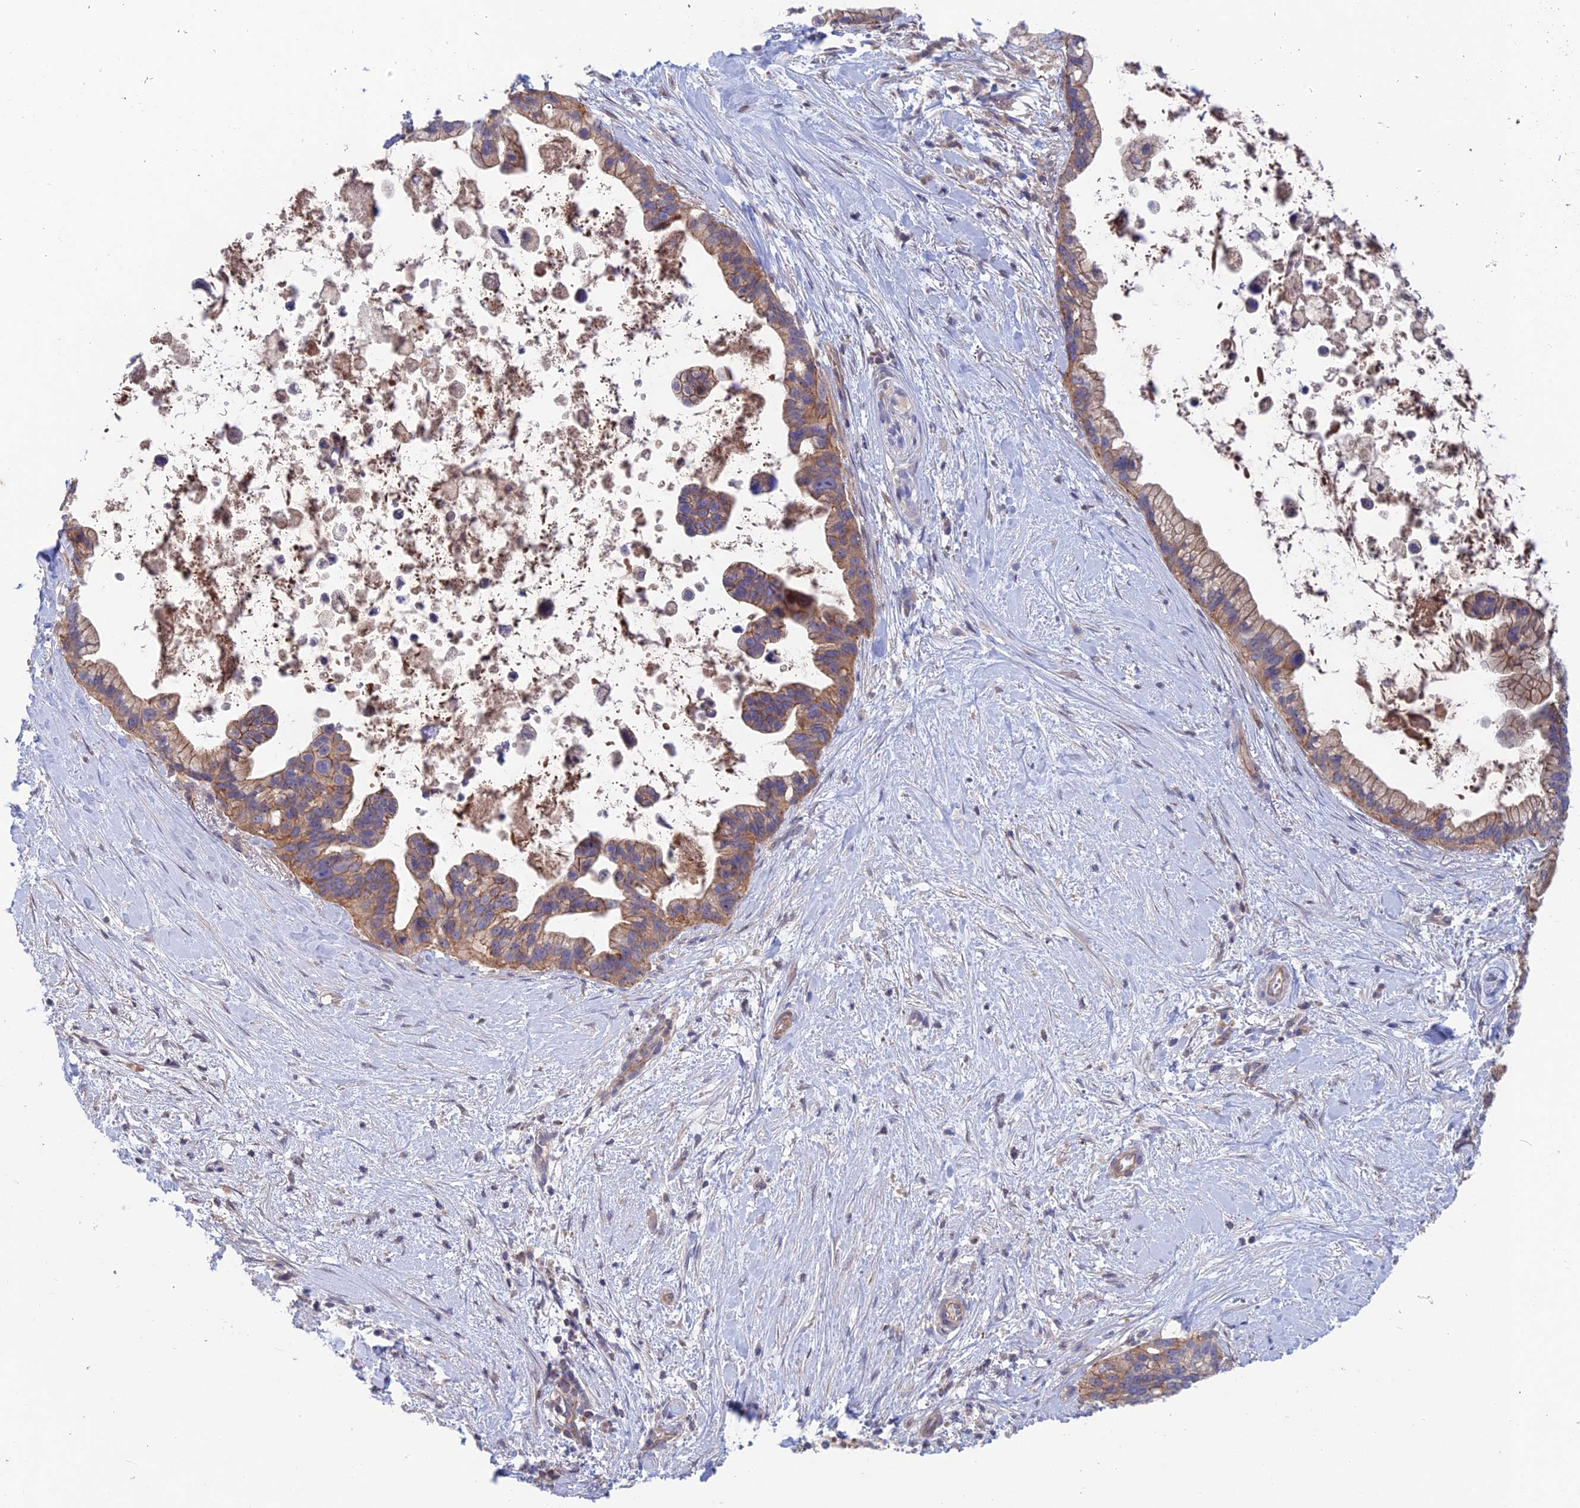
{"staining": {"intensity": "weak", "quantity": ">75%", "location": "cytoplasmic/membranous"}, "tissue": "pancreatic cancer", "cell_type": "Tumor cells", "image_type": "cancer", "snomed": [{"axis": "morphology", "description": "Adenocarcinoma, NOS"}, {"axis": "topography", "description": "Pancreas"}], "caption": "The immunohistochemical stain labels weak cytoplasmic/membranous staining in tumor cells of pancreatic cancer tissue.", "gene": "USP37", "patient": {"sex": "female", "age": 83}}